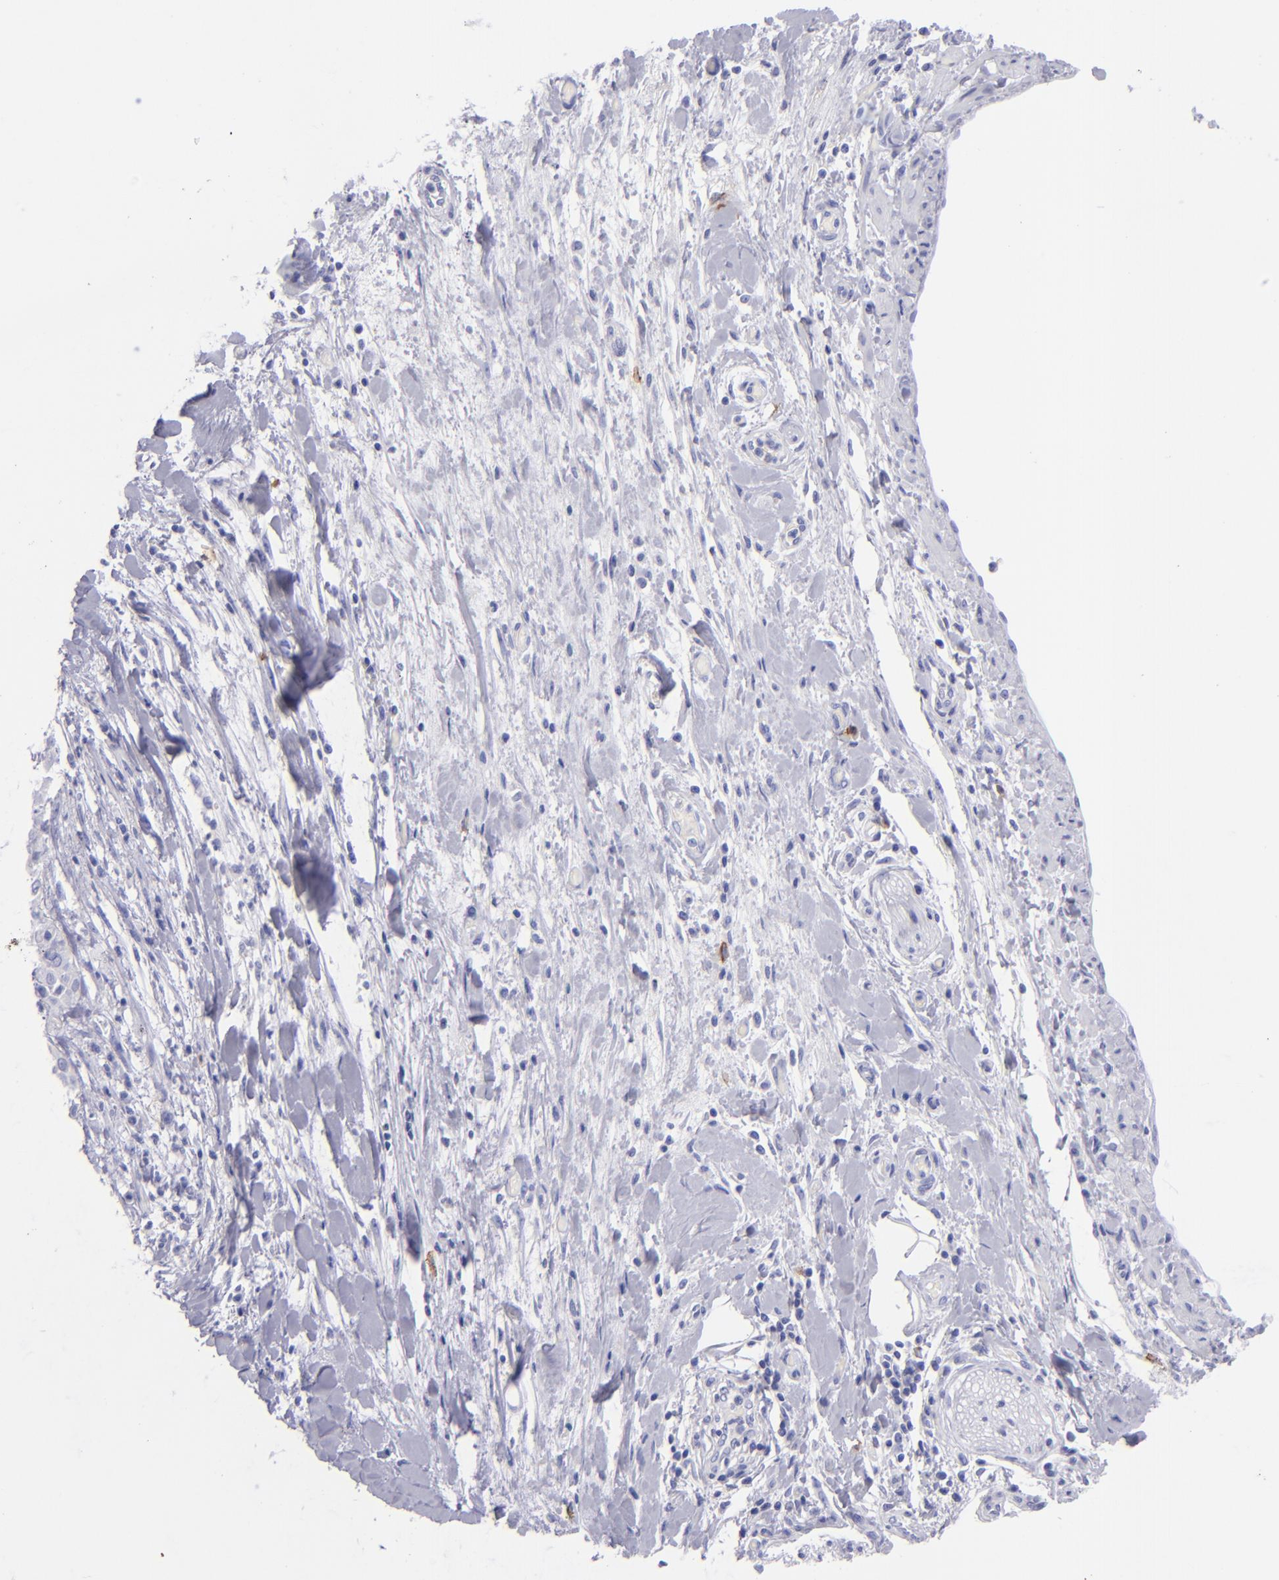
{"staining": {"intensity": "negative", "quantity": "none", "location": "none"}, "tissue": "pancreatic cancer", "cell_type": "Tumor cells", "image_type": "cancer", "snomed": [{"axis": "morphology", "description": "Adenocarcinoma, NOS"}, {"axis": "topography", "description": "Pancreas"}], "caption": "Protein analysis of adenocarcinoma (pancreatic) reveals no significant positivity in tumor cells. (DAB immunohistochemistry with hematoxylin counter stain).", "gene": "CD82", "patient": {"sex": "female", "age": 52}}